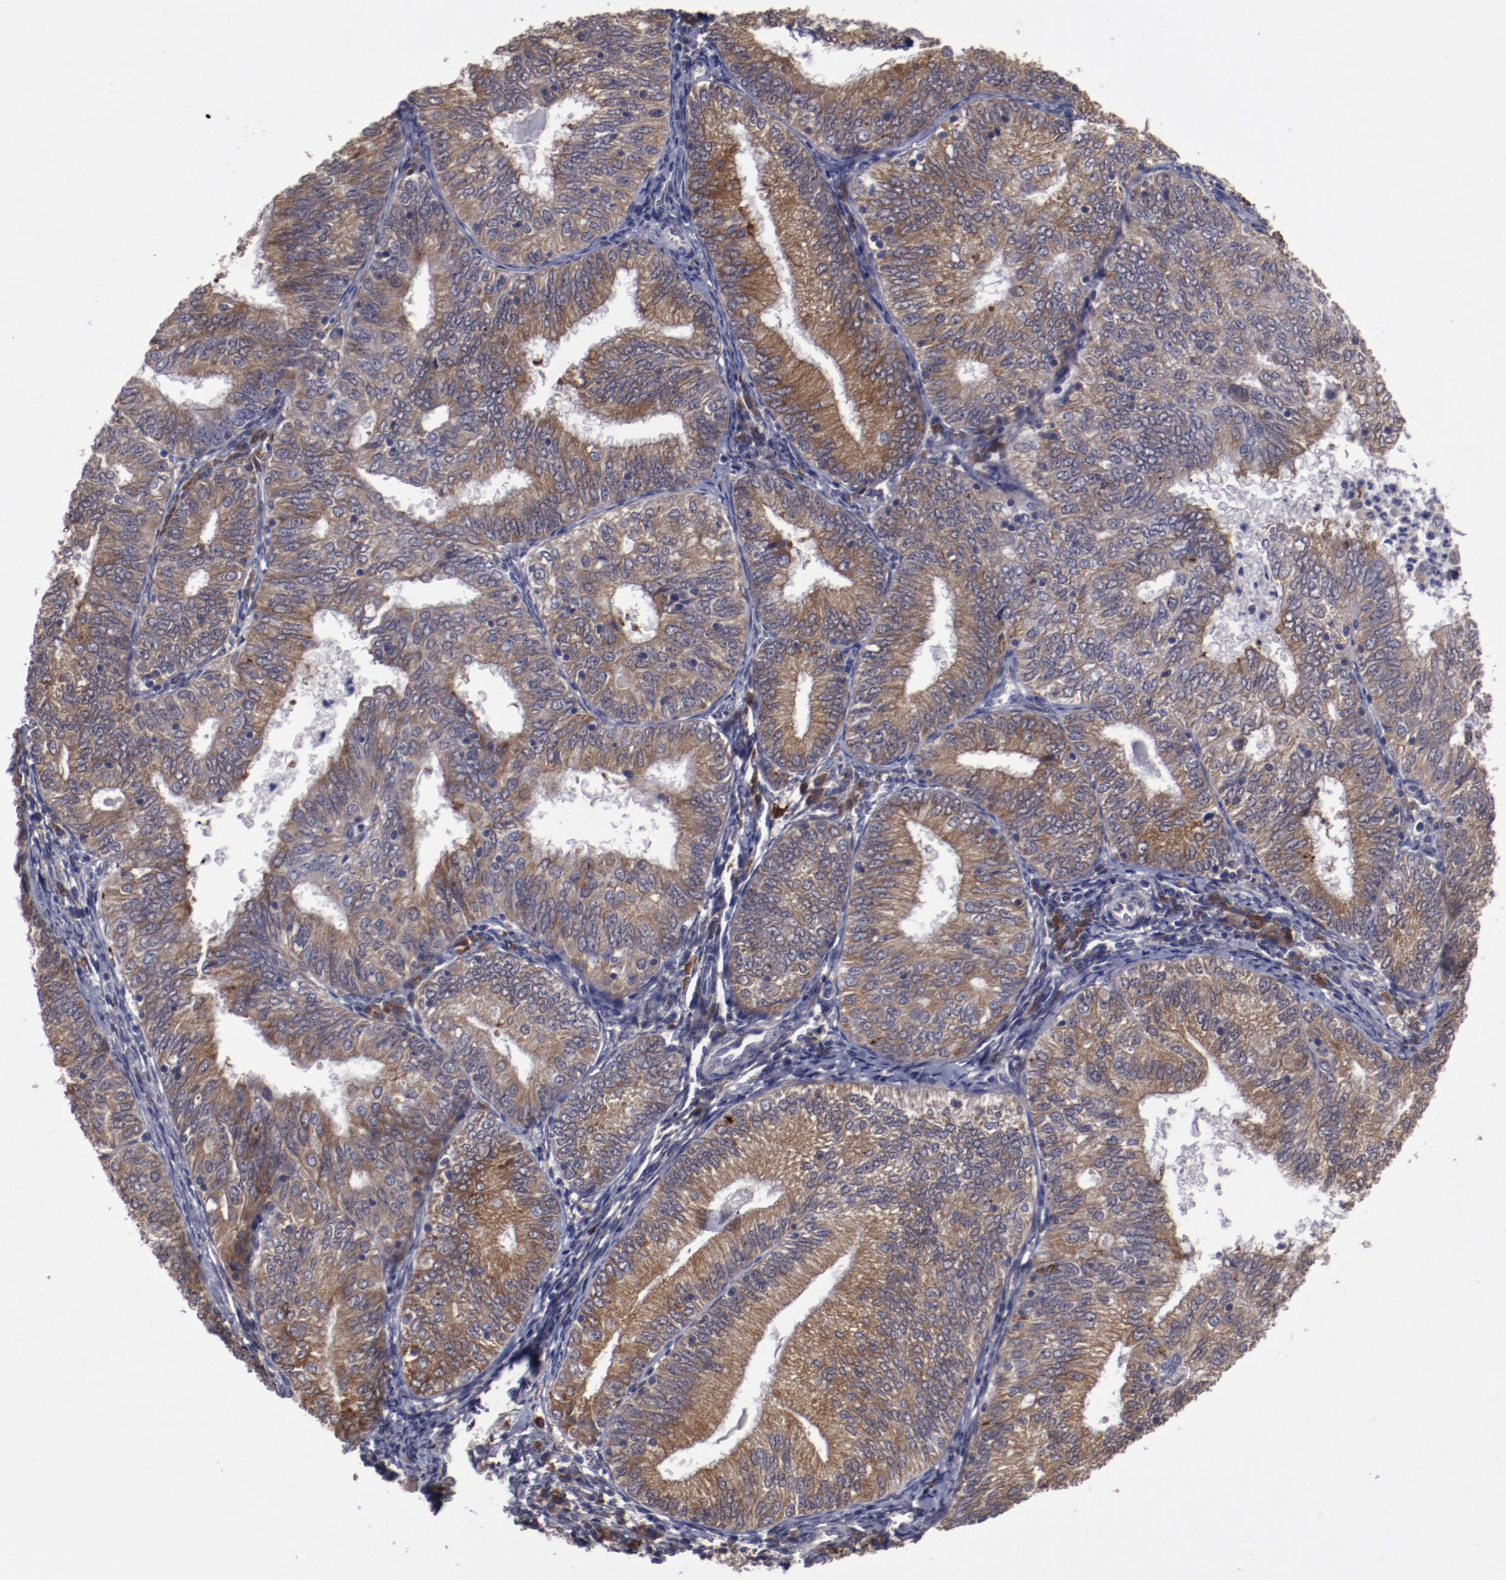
{"staining": {"intensity": "moderate", "quantity": ">75%", "location": "cytoplasmic/membranous"}, "tissue": "endometrial cancer", "cell_type": "Tumor cells", "image_type": "cancer", "snomed": [{"axis": "morphology", "description": "Adenocarcinoma, NOS"}, {"axis": "topography", "description": "Endometrium"}], "caption": "A photomicrograph showing moderate cytoplasmic/membranous expression in about >75% of tumor cells in adenocarcinoma (endometrial), as visualized by brown immunohistochemical staining.", "gene": "IL12A", "patient": {"sex": "female", "age": 69}}